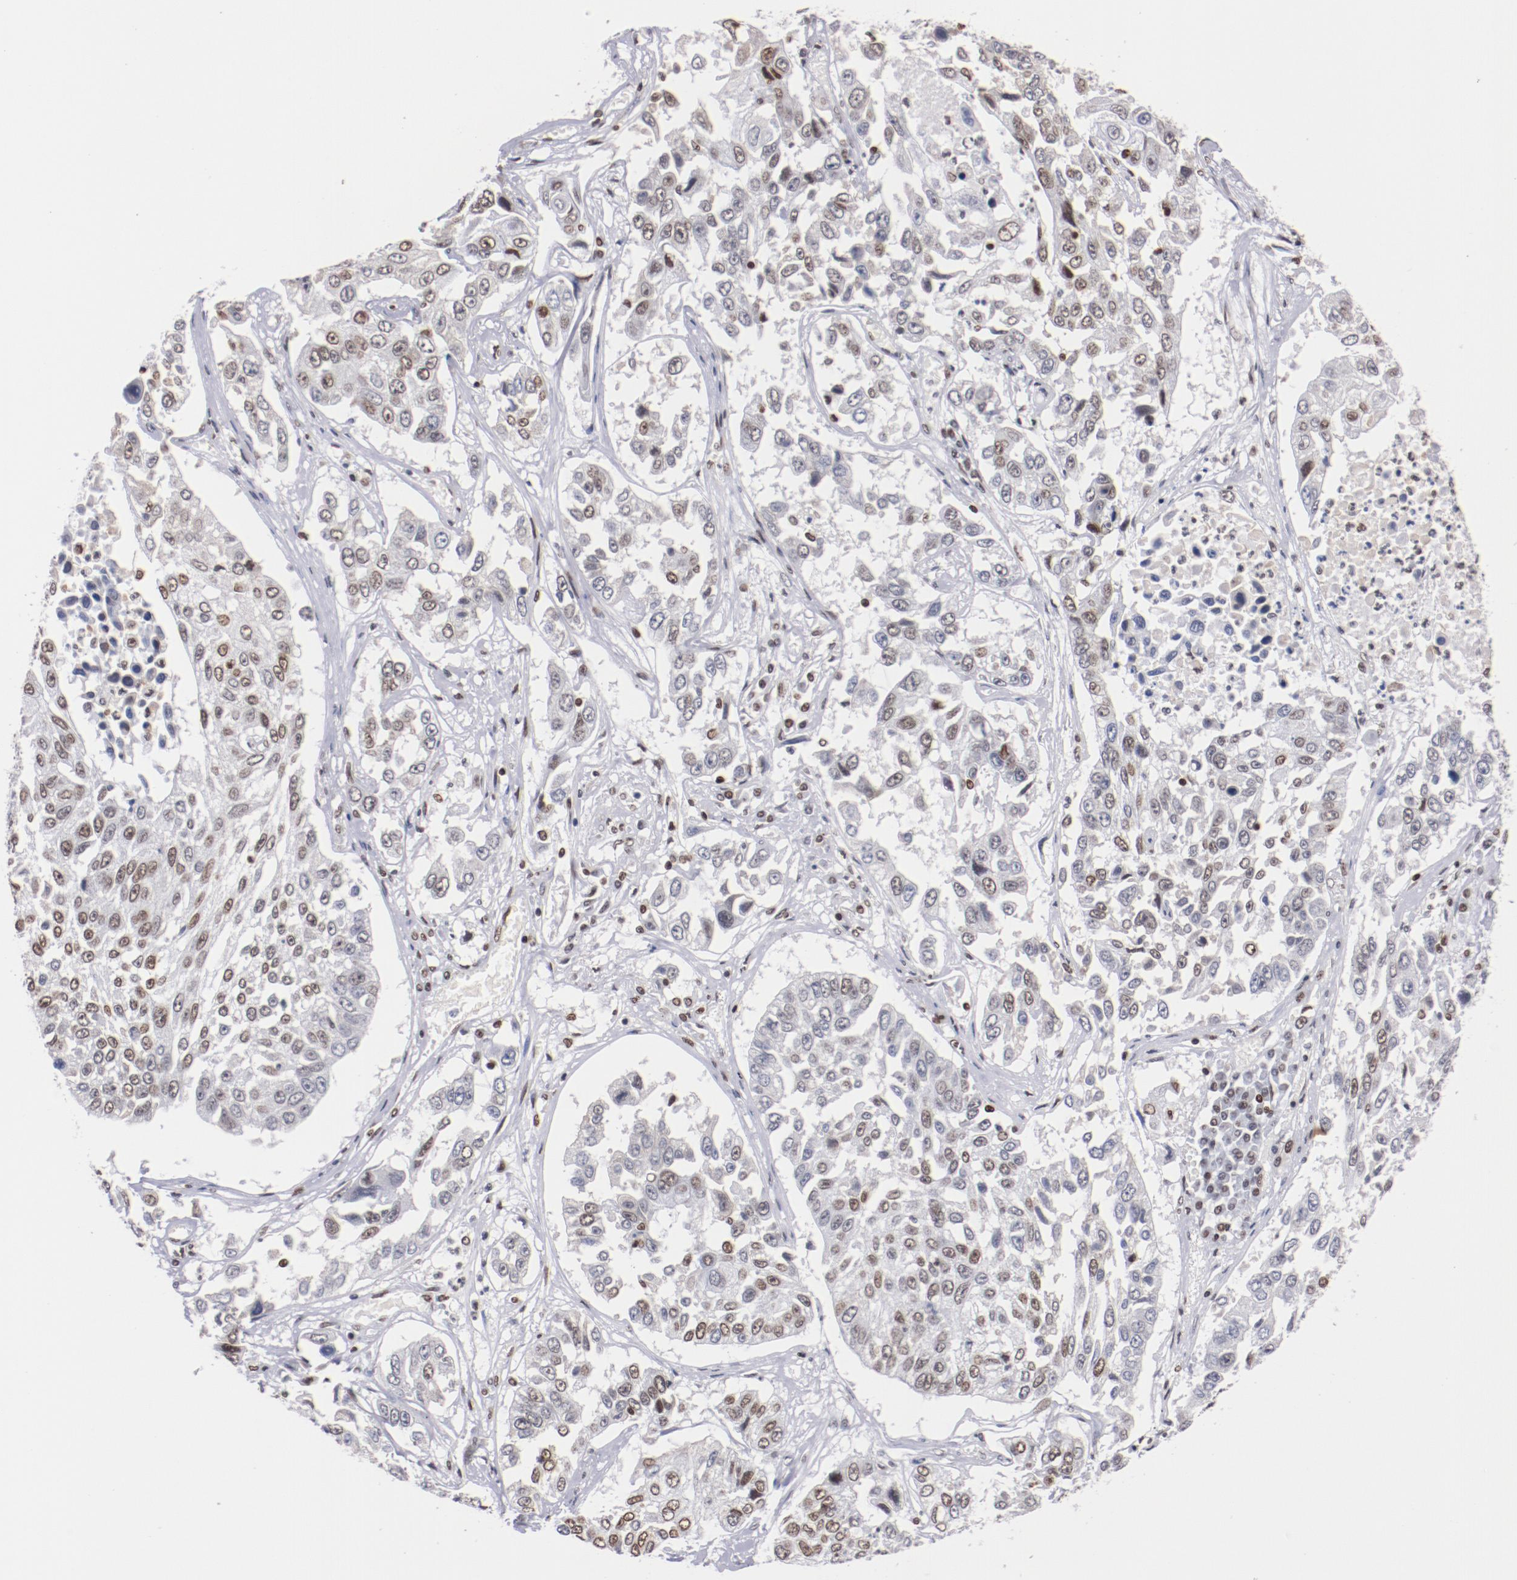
{"staining": {"intensity": "moderate", "quantity": "25%-75%", "location": "nuclear"}, "tissue": "lung cancer", "cell_type": "Tumor cells", "image_type": "cancer", "snomed": [{"axis": "morphology", "description": "Squamous cell carcinoma, NOS"}, {"axis": "topography", "description": "Lung"}], "caption": "Lung cancer stained for a protein (brown) reveals moderate nuclear positive staining in approximately 25%-75% of tumor cells.", "gene": "IFI16", "patient": {"sex": "male", "age": 71}}